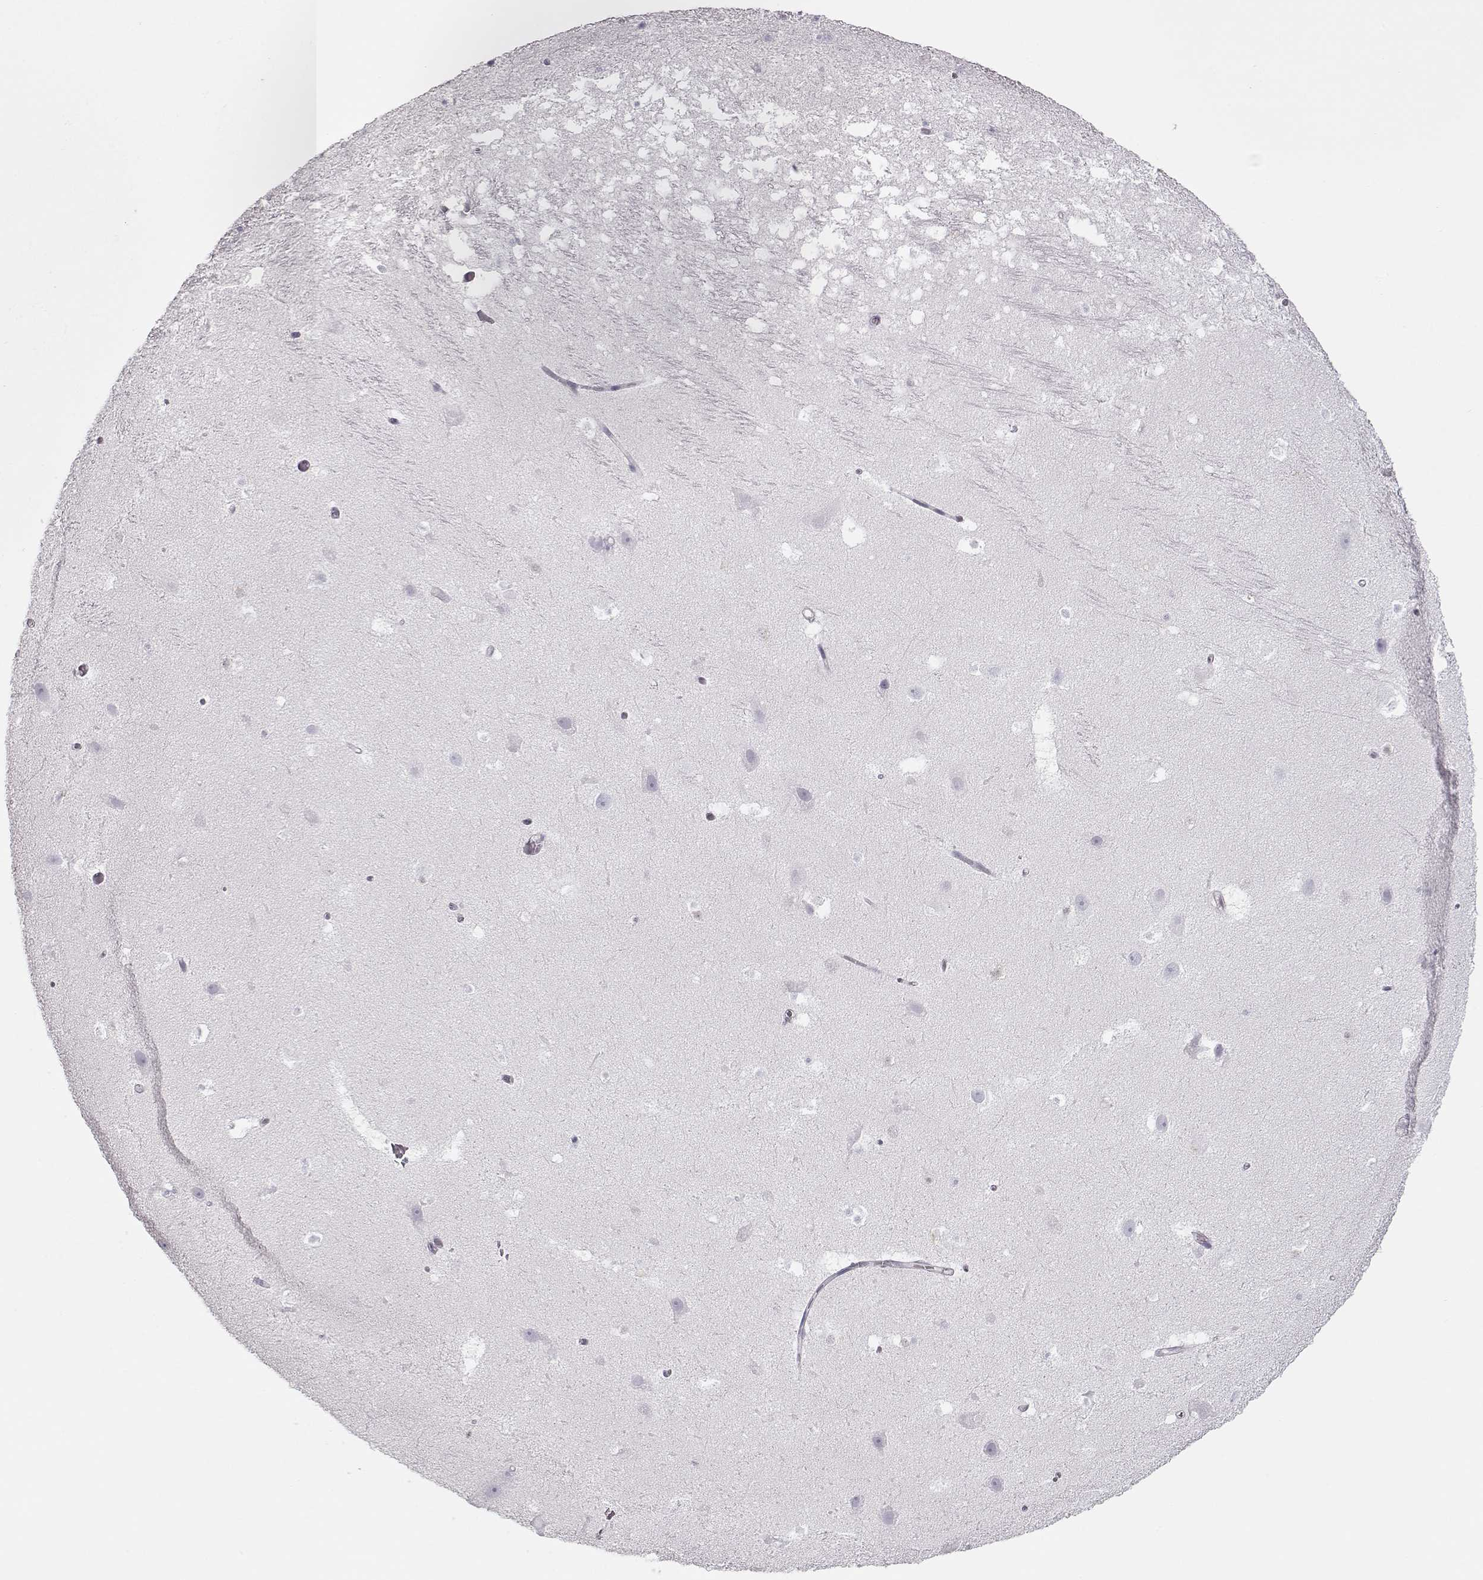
{"staining": {"intensity": "negative", "quantity": "none", "location": "none"}, "tissue": "hippocampus", "cell_type": "Glial cells", "image_type": "normal", "snomed": [{"axis": "morphology", "description": "Normal tissue, NOS"}, {"axis": "topography", "description": "Hippocampus"}], "caption": "Protein analysis of normal hippocampus reveals no significant positivity in glial cells. (DAB (3,3'-diaminobenzidine) immunohistochemistry (IHC), high magnification).", "gene": "TEPP", "patient": {"sex": "male", "age": 26}}